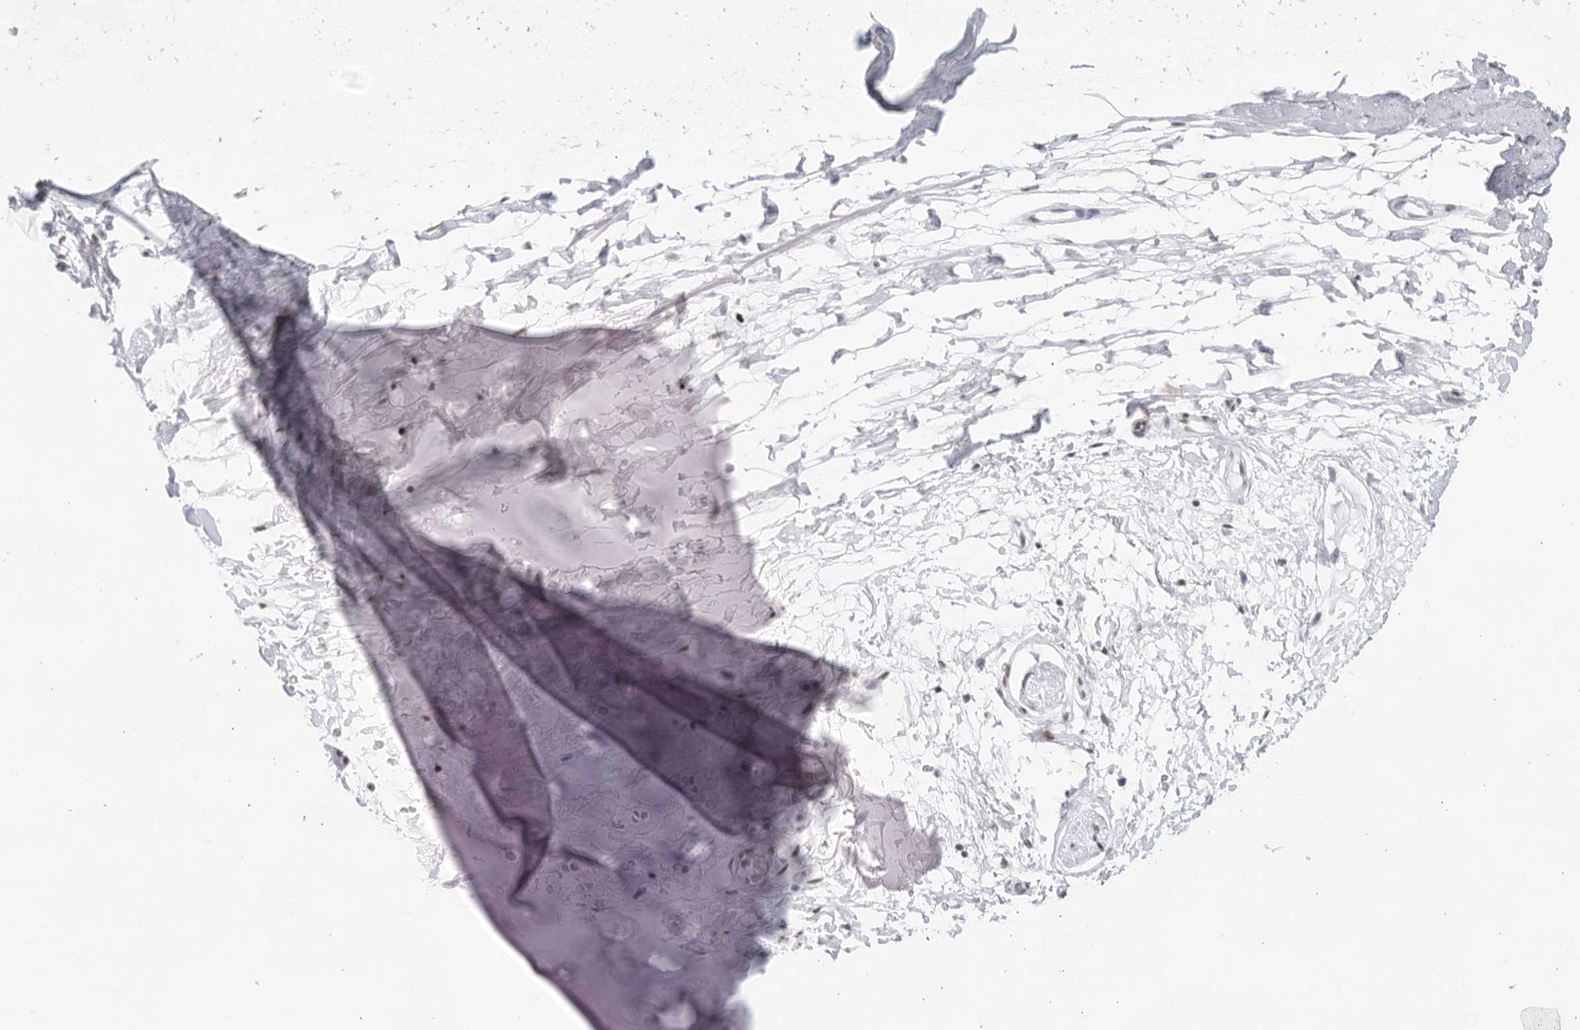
{"staining": {"intensity": "weak", "quantity": "25%-75%", "location": "nuclear"}, "tissue": "adipose tissue", "cell_type": "Adipocytes", "image_type": "normal", "snomed": [{"axis": "morphology", "description": "Normal tissue, NOS"}, {"axis": "topography", "description": "Cartilage tissue"}], "caption": "Immunohistochemical staining of unremarkable adipose tissue displays weak nuclear protein positivity in about 25%-75% of adipocytes. (Brightfield microscopy of DAB IHC at high magnification).", "gene": "HP1BP3", "patient": {"sex": "female", "age": 63}}